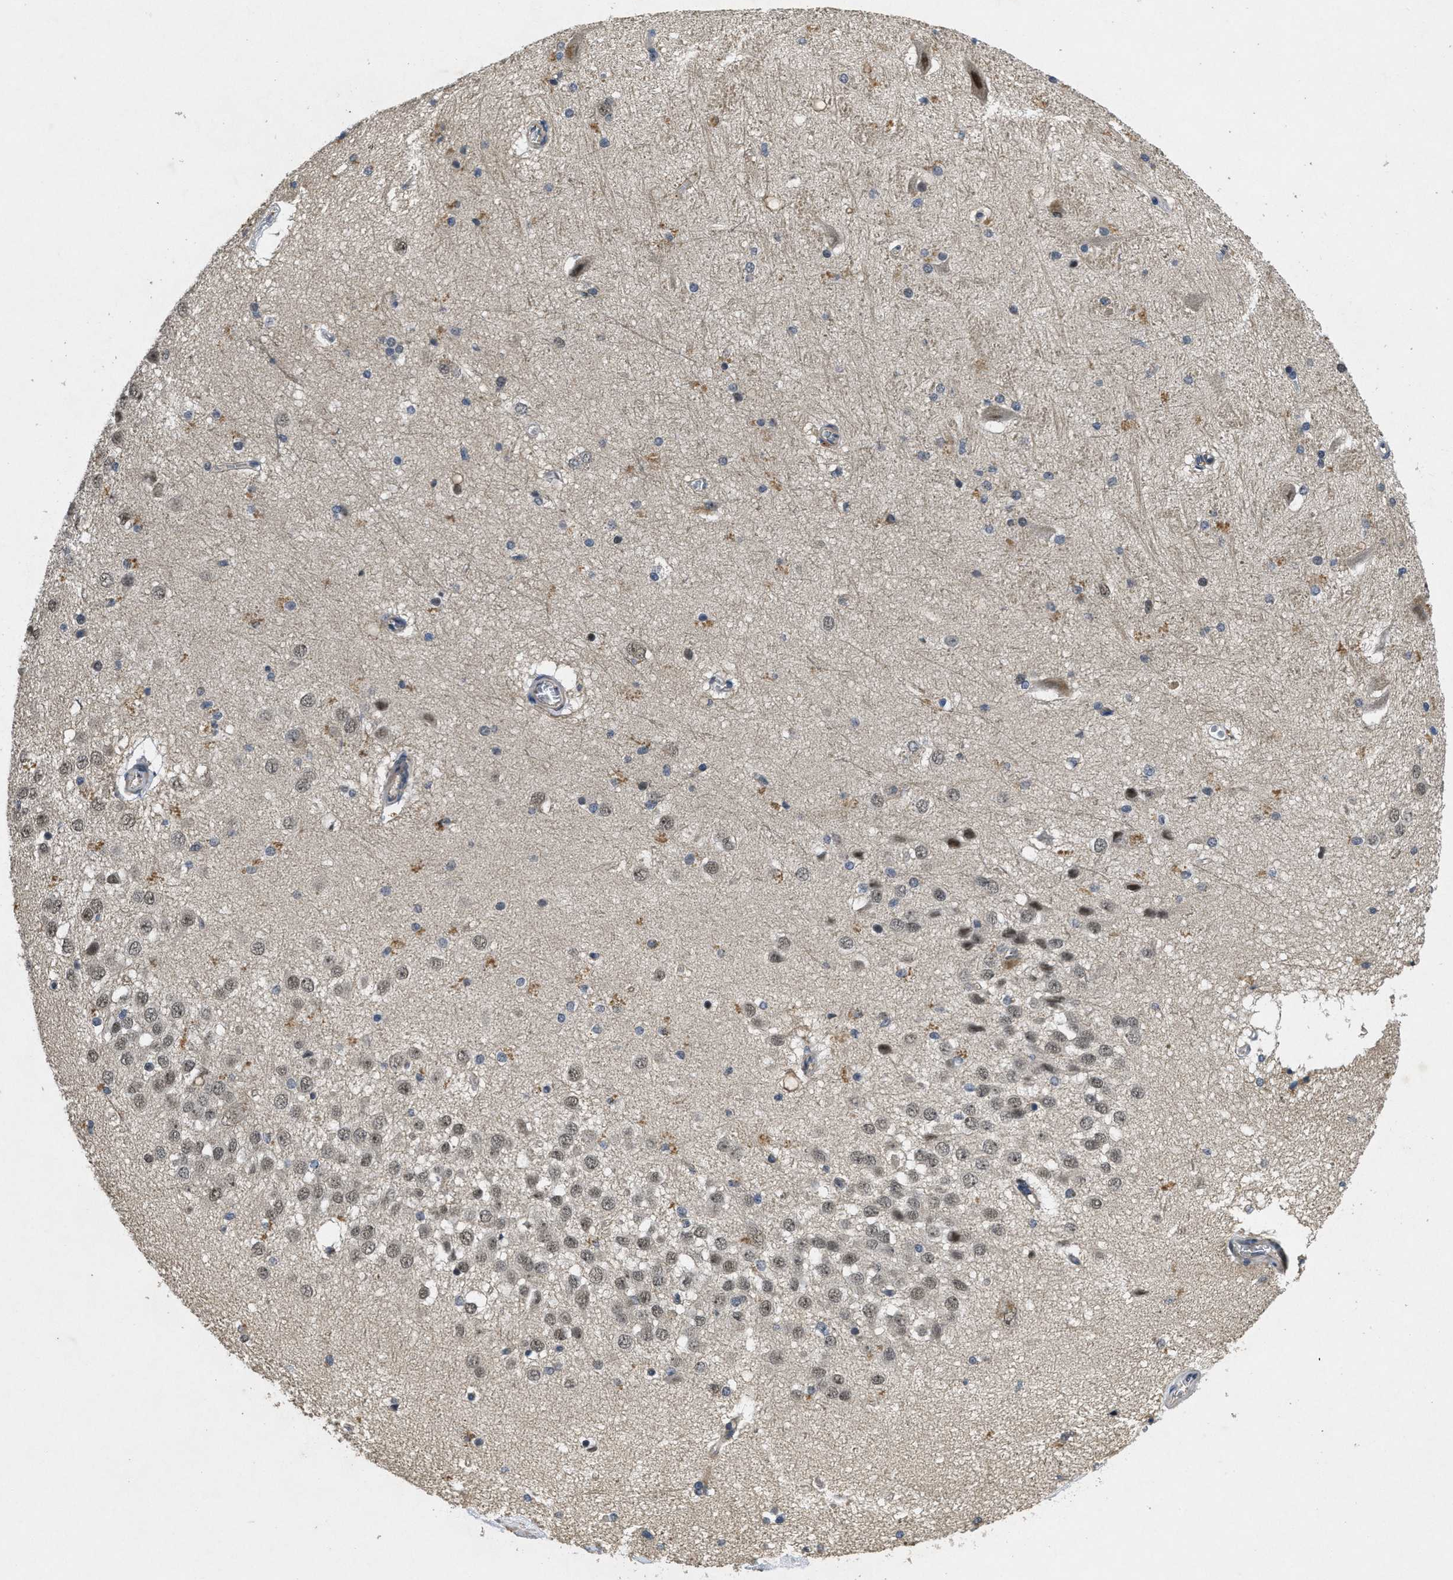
{"staining": {"intensity": "strong", "quantity": "<25%", "location": "nuclear"}, "tissue": "hippocampus", "cell_type": "Glial cells", "image_type": "normal", "snomed": [{"axis": "morphology", "description": "Normal tissue, NOS"}, {"axis": "topography", "description": "Hippocampus"}], "caption": "Immunohistochemistry (DAB (3,3'-diaminobenzidine)) staining of normal human hippocampus shows strong nuclear protein positivity in approximately <25% of glial cells. (DAB IHC, brown staining for protein, blue staining for nuclei).", "gene": "PAPOLG", "patient": {"sex": "female", "age": 19}}